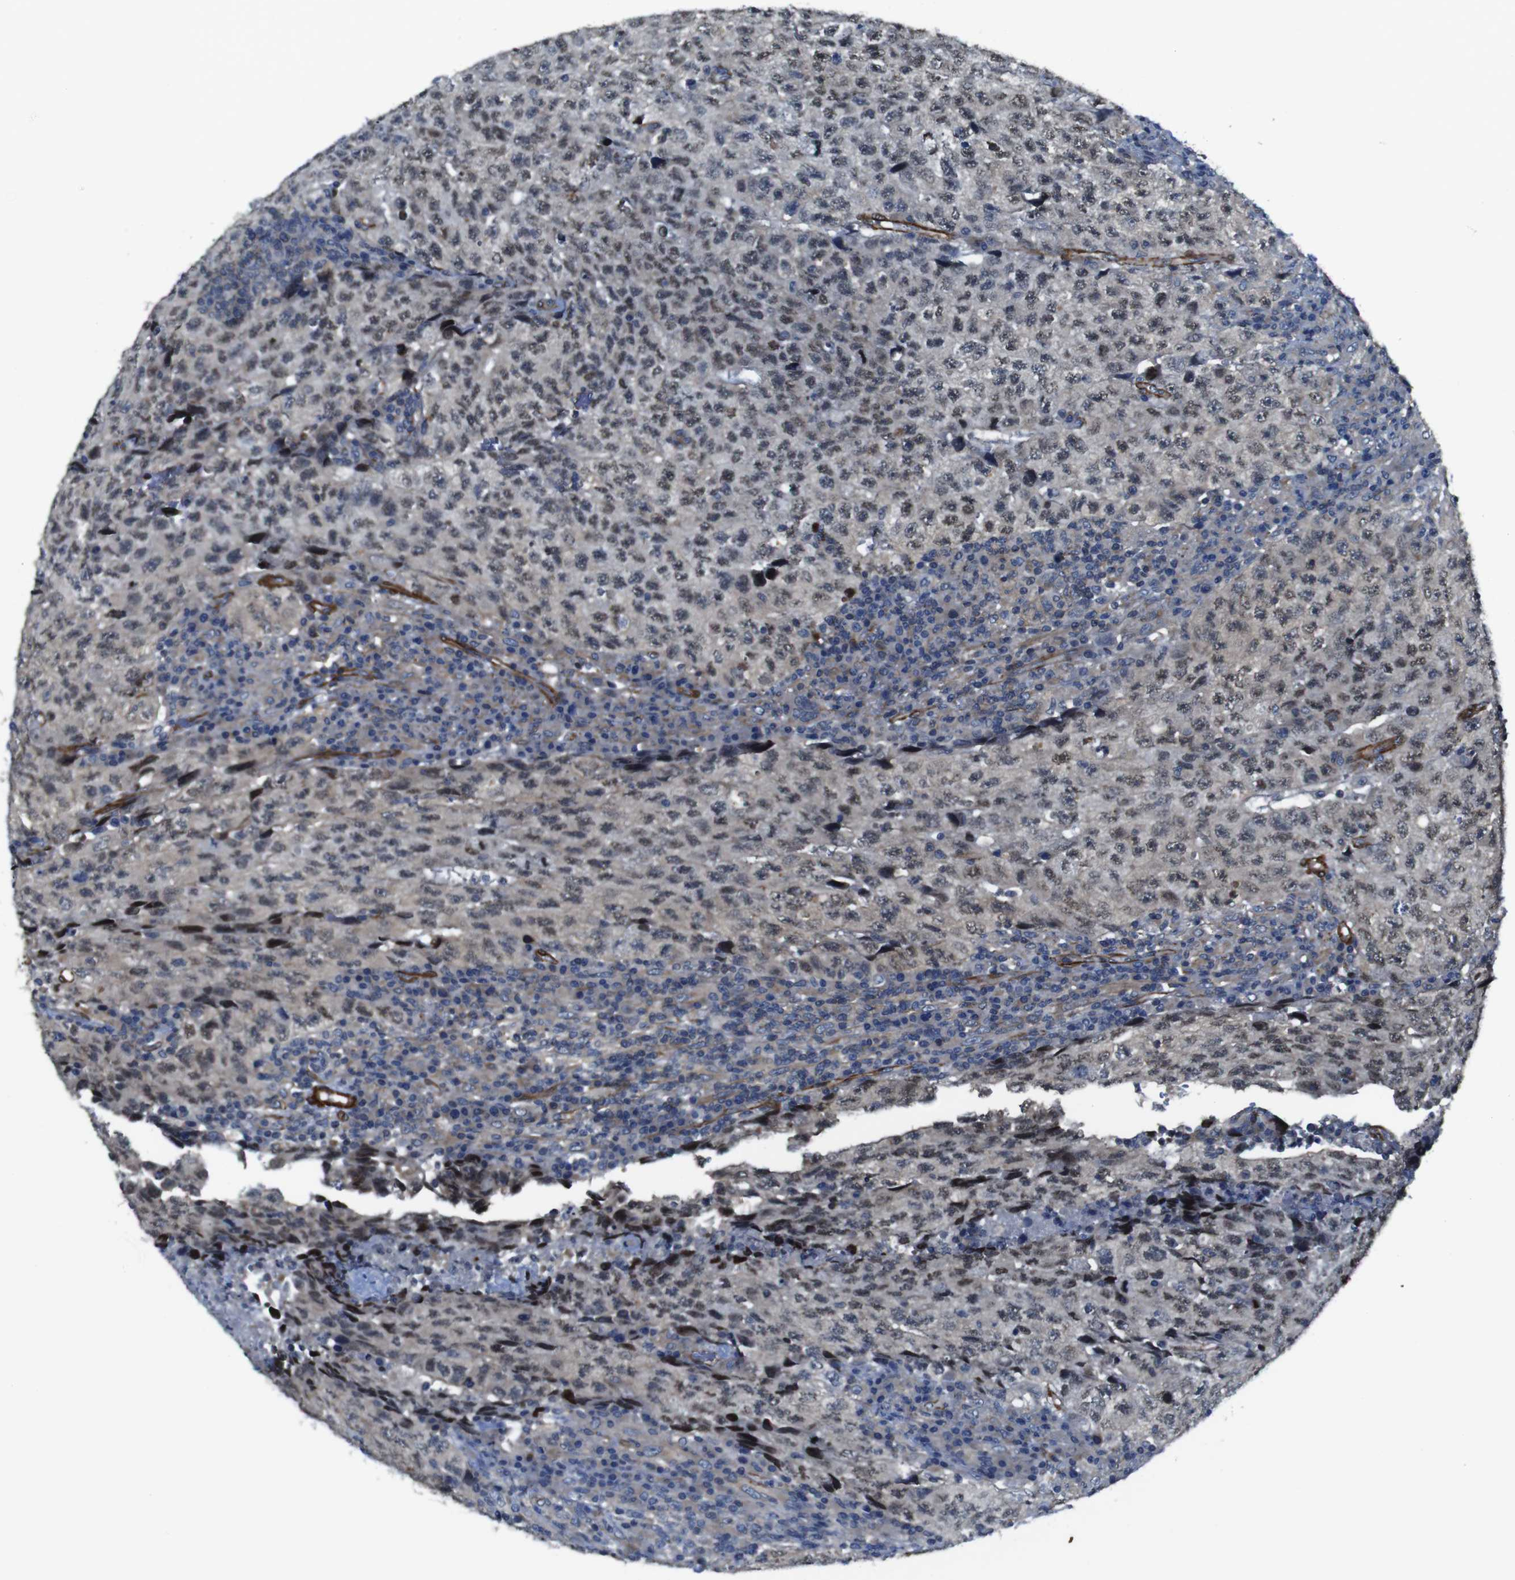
{"staining": {"intensity": "weak", "quantity": "25%-75%", "location": "nuclear"}, "tissue": "testis cancer", "cell_type": "Tumor cells", "image_type": "cancer", "snomed": [{"axis": "morphology", "description": "Necrosis, NOS"}, {"axis": "morphology", "description": "Carcinoma, Embryonal, NOS"}, {"axis": "topography", "description": "Testis"}], "caption": "Immunohistochemistry (IHC) histopathology image of neoplastic tissue: testis embryonal carcinoma stained using IHC reveals low levels of weak protein expression localized specifically in the nuclear of tumor cells, appearing as a nuclear brown color.", "gene": "GGT7", "patient": {"sex": "male", "age": 19}}